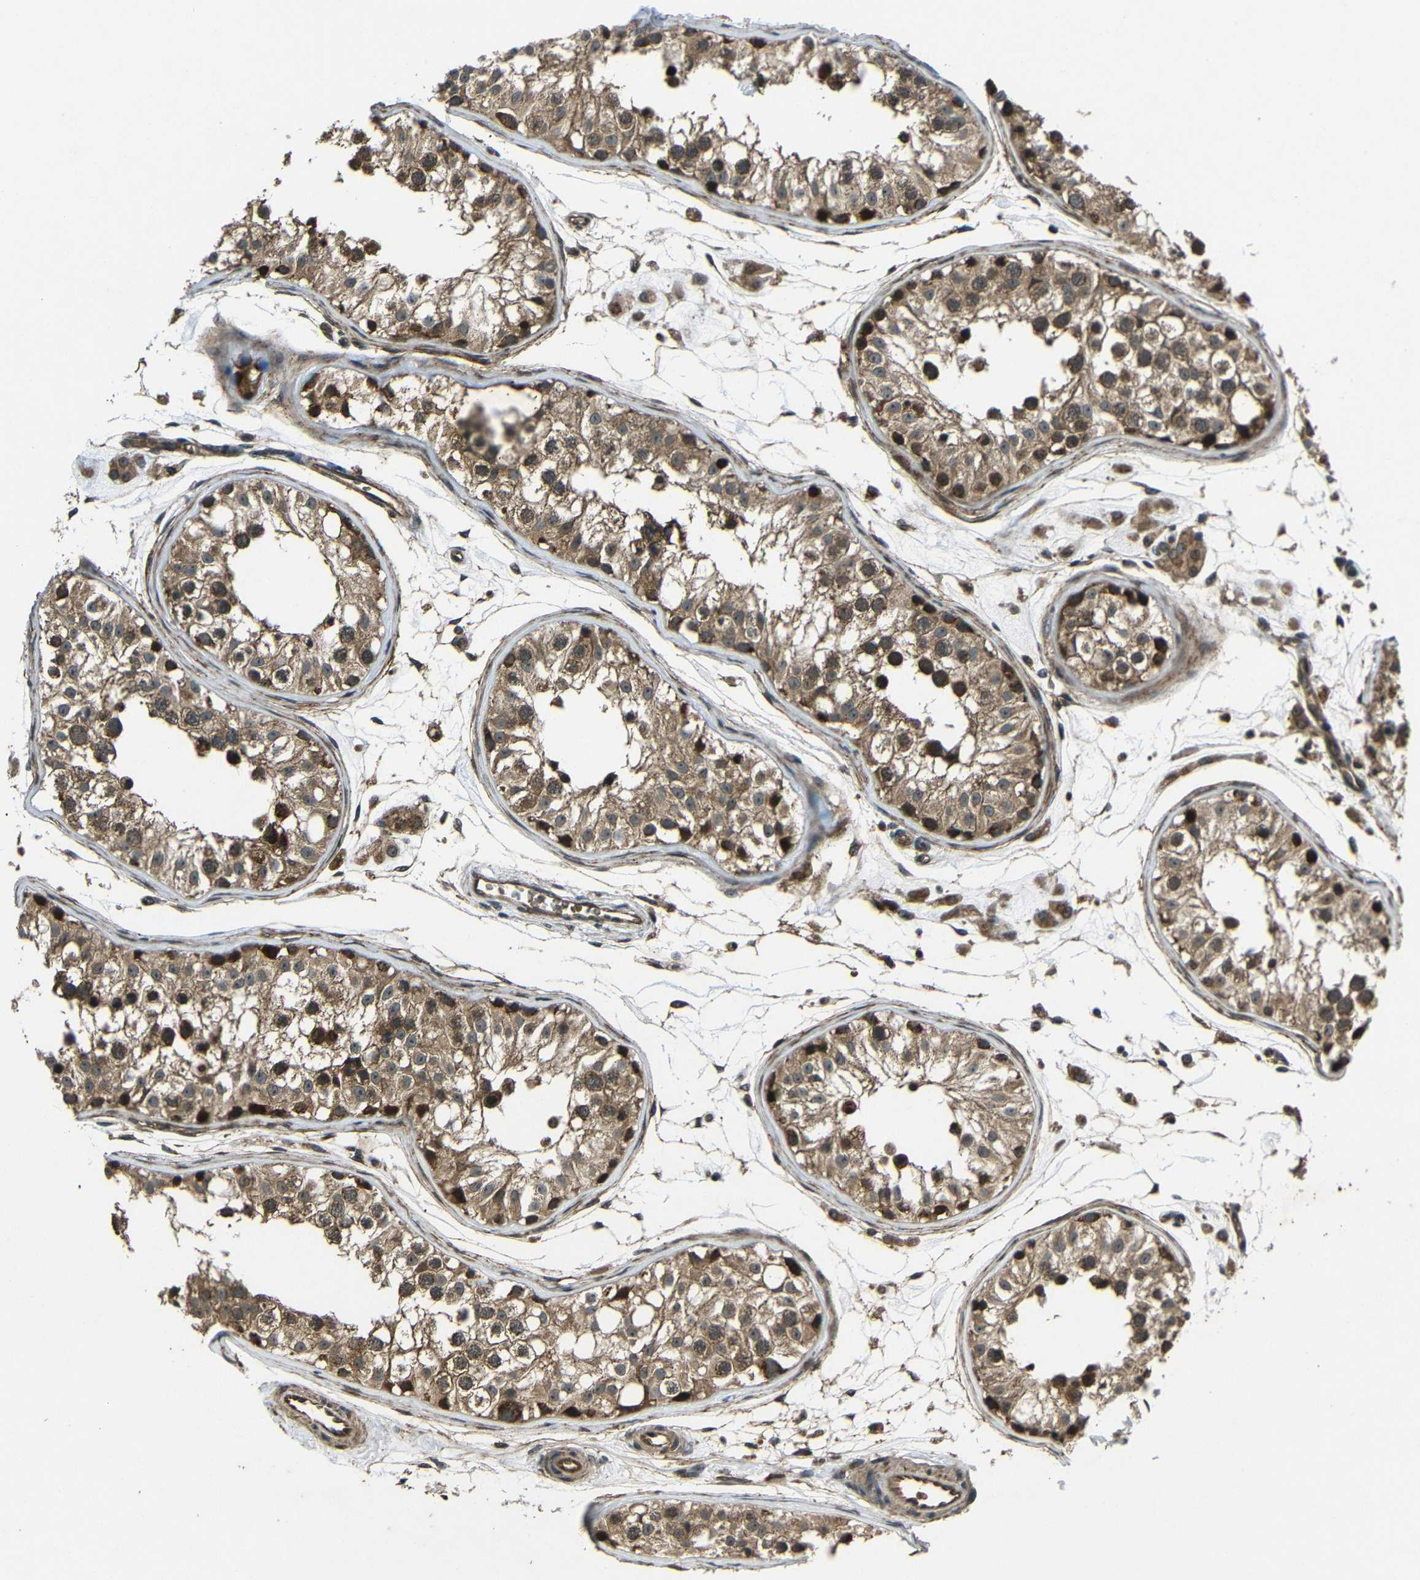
{"staining": {"intensity": "strong", "quantity": ">75%", "location": "cytoplasmic/membranous"}, "tissue": "testis", "cell_type": "Cells in seminiferous ducts", "image_type": "normal", "snomed": [{"axis": "morphology", "description": "Normal tissue, NOS"}, {"axis": "morphology", "description": "Adenocarcinoma, metastatic, NOS"}, {"axis": "topography", "description": "Testis"}], "caption": "Immunohistochemistry (IHC) photomicrograph of normal human testis stained for a protein (brown), which displays high levels of strong cytoplasmic/membranous staining in approximately >75% of cells in seminiferous ducts.", "gene": "PLK2", "patient": {"sex": "male", "age": 26}}